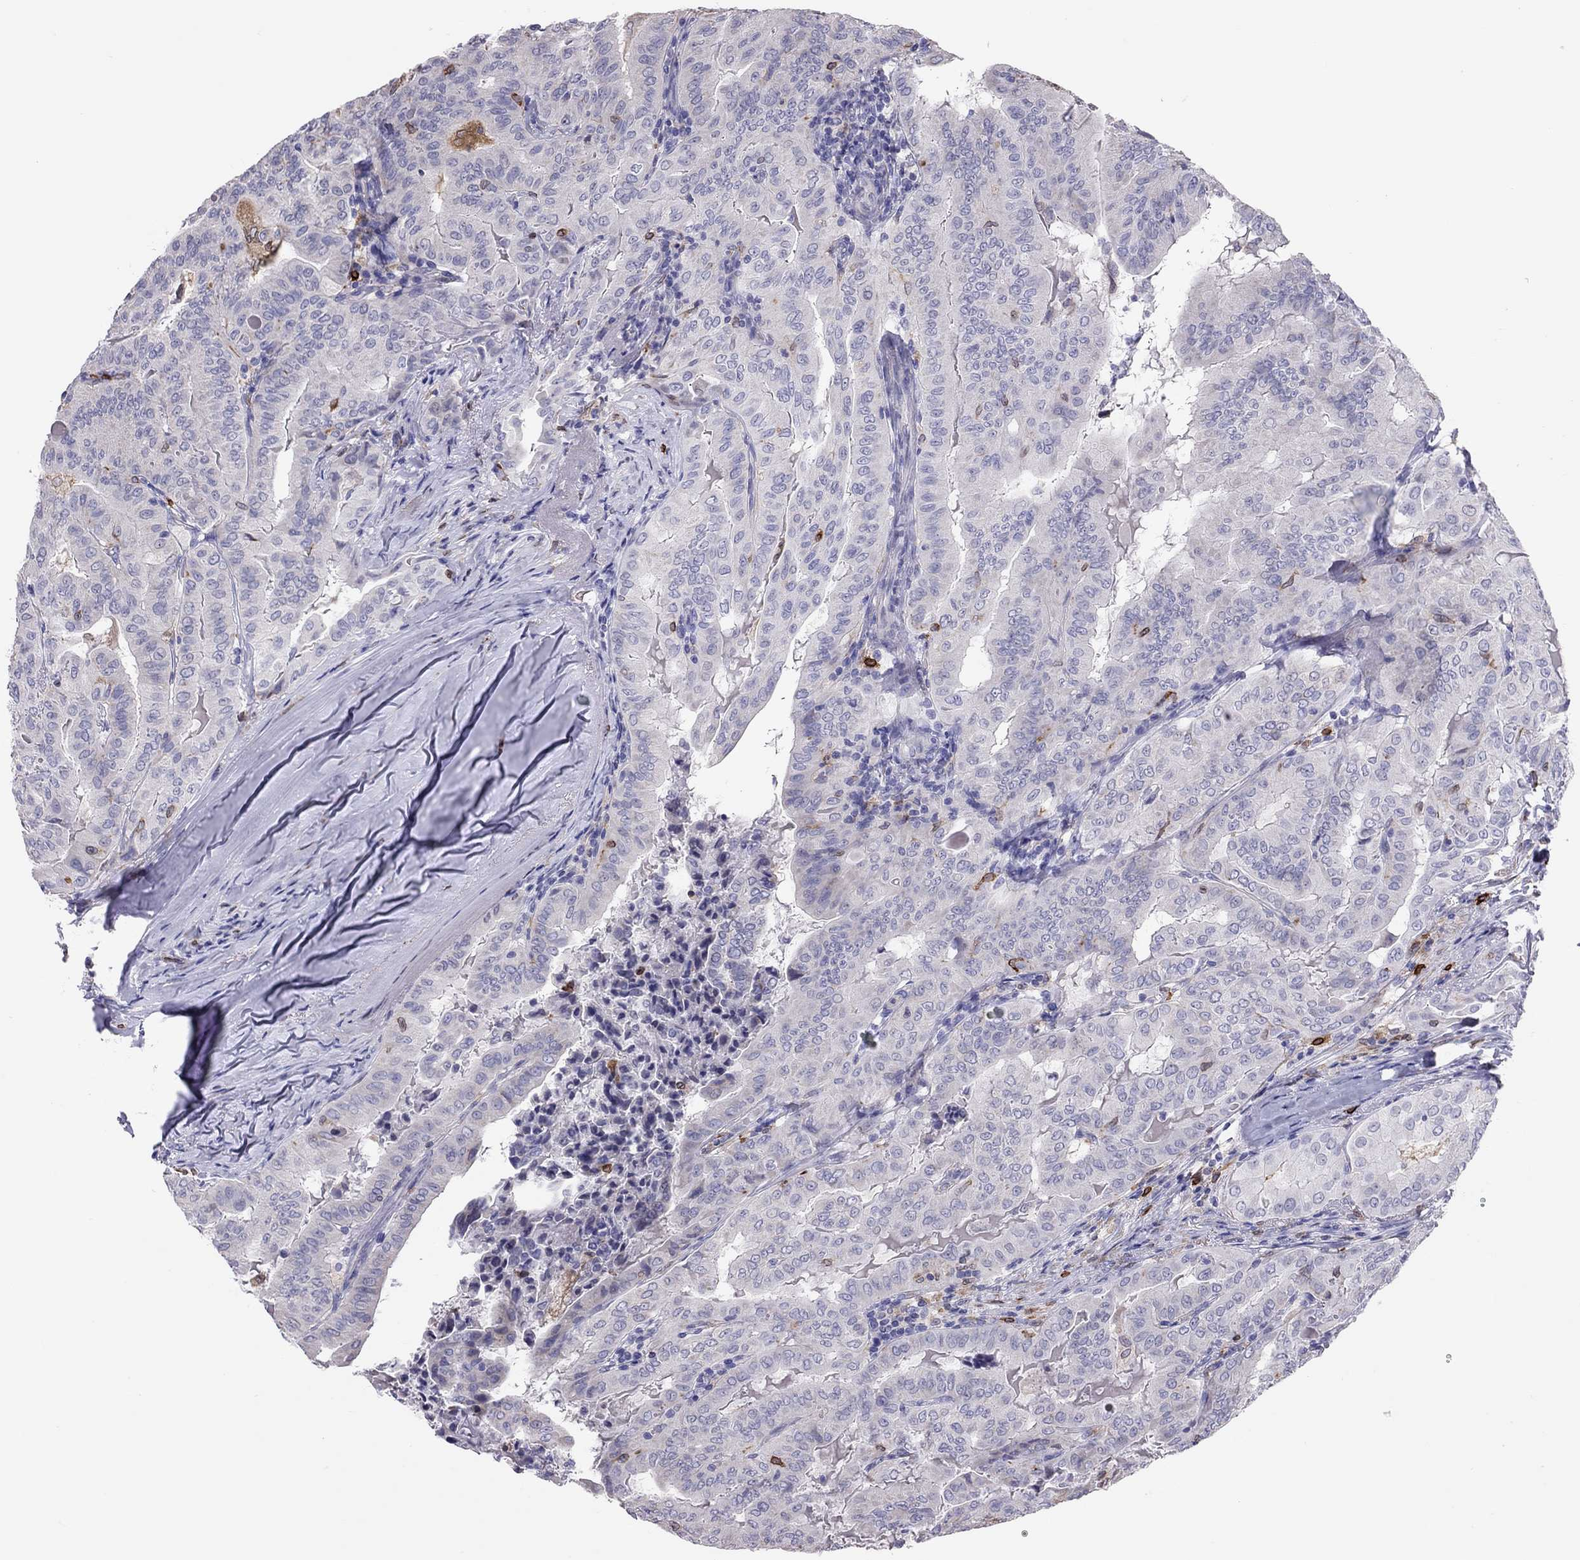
{"staining": {"intensity": "negative", "quantity": "none", "location": "none"}, "tissue": "thyroid cancer", "cell_type": "Tumor cells", "image_type": "cancer", "snomed": [{"axis": "morphology", "description": "Papillary adenocarcinoma, NOS"}, {"axis": "topography", "description": "Thyroid gland"}], "caption": "This is a image of IHC staining of papillary adenocarcinoma (thyroid), which shows no staining in tumor cells.", "gene": "ADORA2A", "patient": {"sex": "female", "age": 68}}